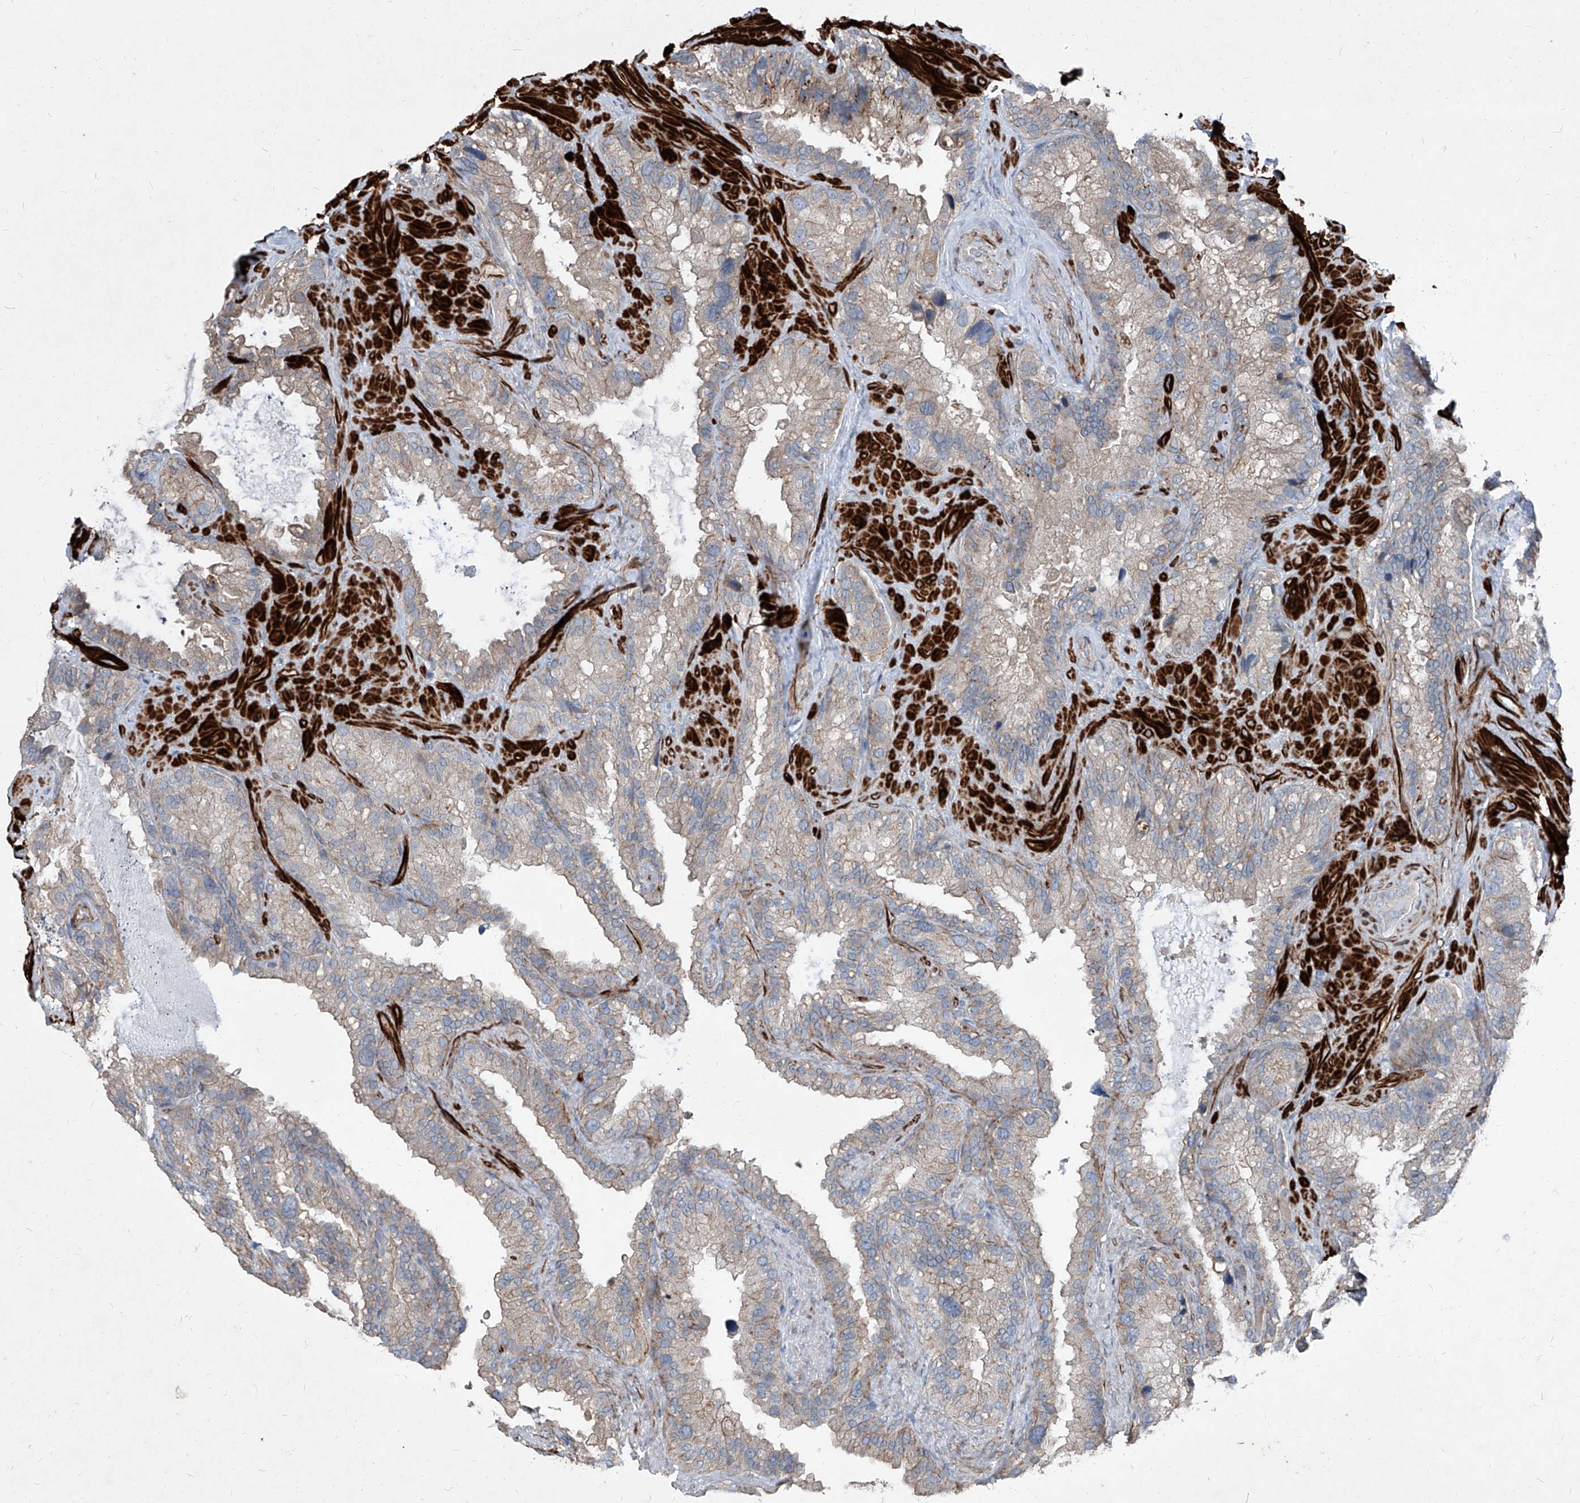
{"staining": {"intensity": "weak", "quantity": "25%-75%", "location": "cytoplasmic/membranous"}, "tissue": "seminal vesicle", "cell_type": "Glandular cells", "image_type": "normal", "snomed": [{"axis": "morphology", "description": "Normal tissue, NOS"}, {"axis": "topography", "description": "Prostate"}, {"axis": "topography", "description": "Seminal veicle"}], "caption": "Immunohistochemical staining of normal human seminal vesicle exhibits low levels of weak cytoplasmic/membranous expression in approximately 25%-75% of glandular cells. The staining was performed using DAB, with brown indicating positive protein expression. Nuclei are stained blue with hematoxylin.", "gene": "UFD1", "patient": {"sex": "male", "age": 68}}